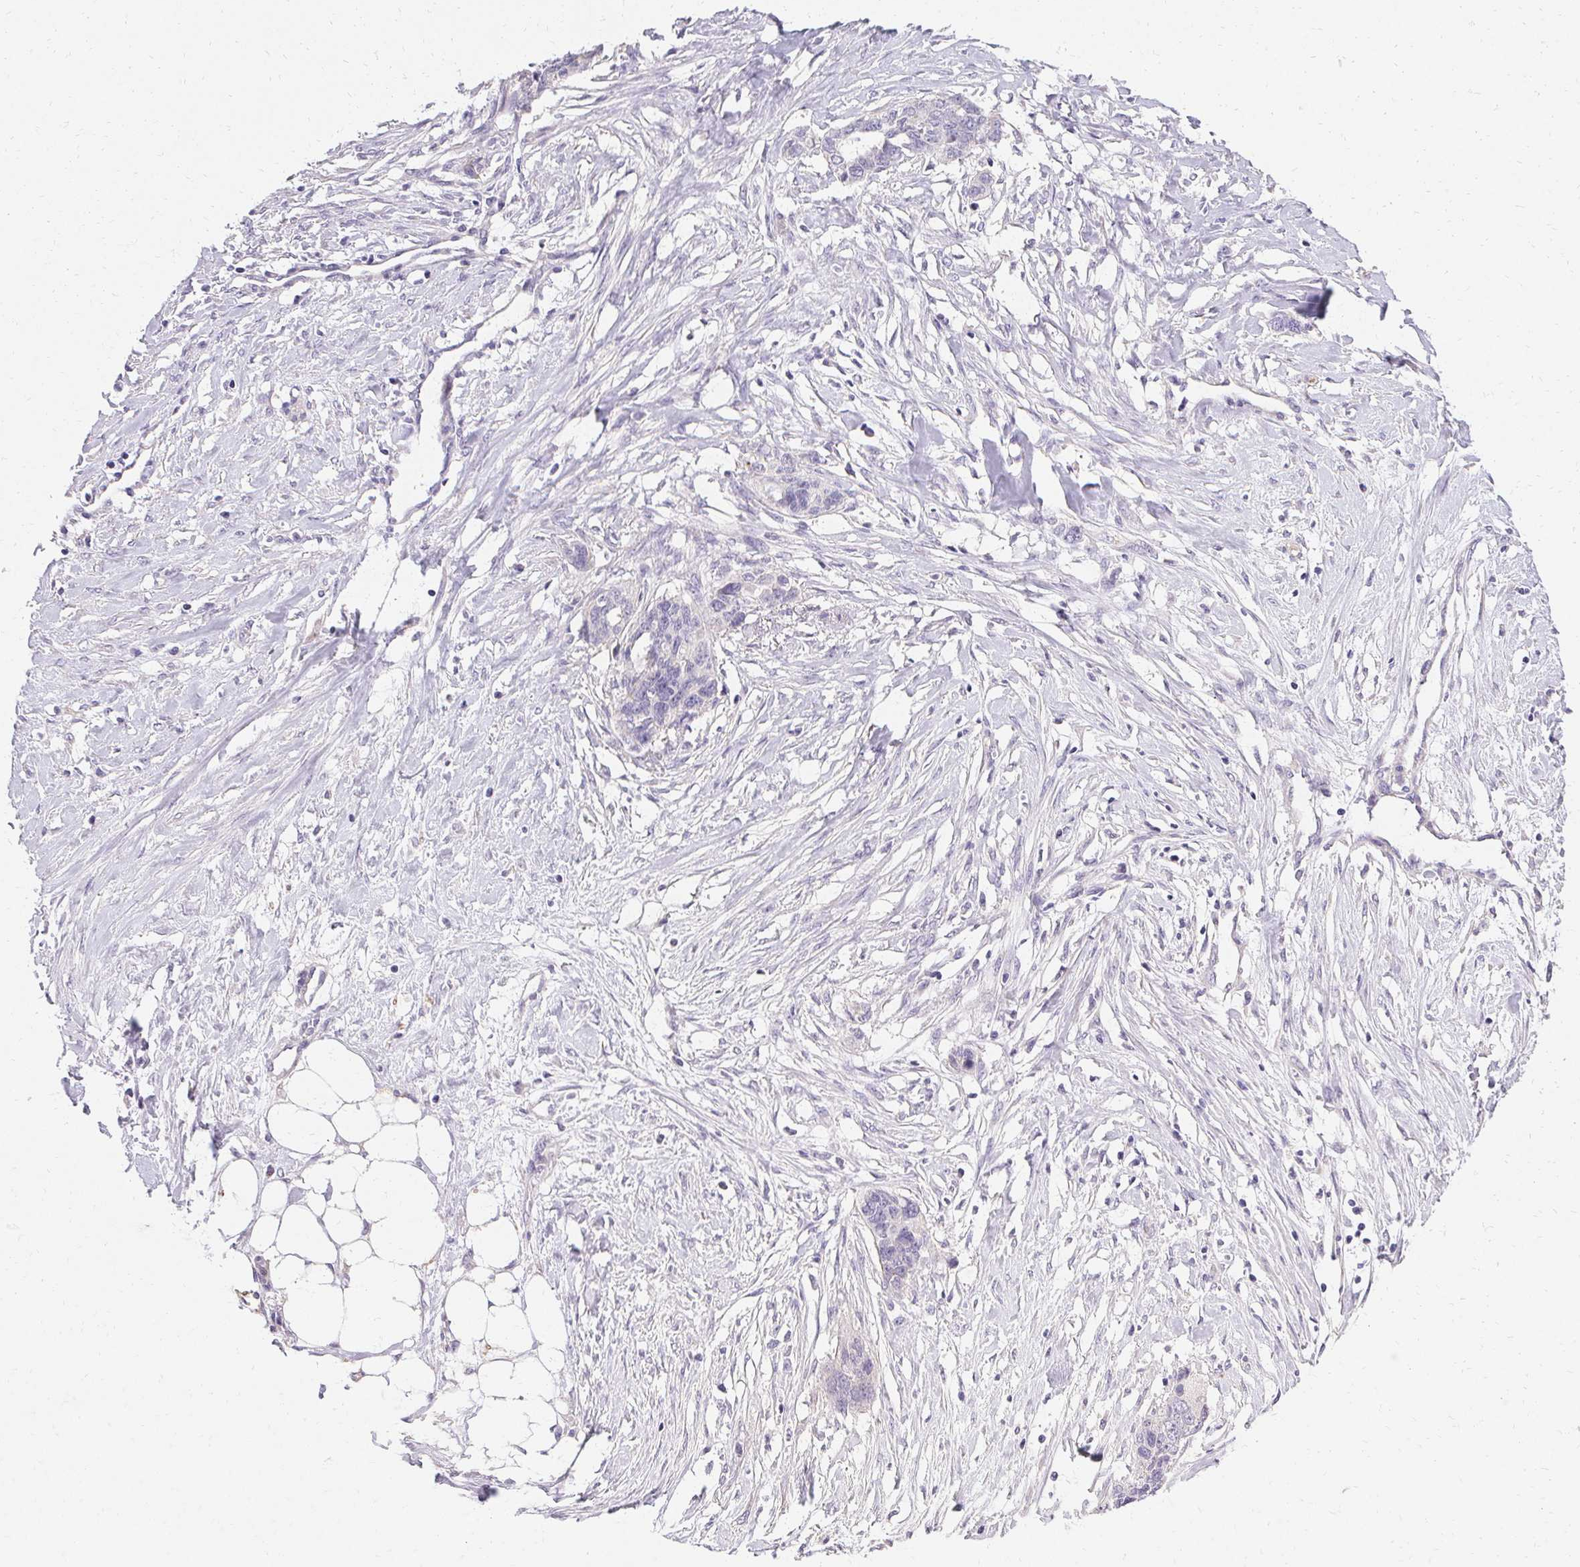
{"staining": {"intensity": "negative", "quantity": "none", "location": "none"}, "tissue": "ovarian cancer", "cell_type": "Tumor cells", "image_type": "cancer", "snomed": [{"axis": "morphology", "description": "Cystadenocarcinoma, serous, NOS"}, {"axis": "topography", "description": "Ovary"}], "caption": "An image of human ovarian serous cystadenocarcinoma is negative for staining in tumor cells.", "gene": "TRIP13", "patient": {"sex": "female", "age": 69}}